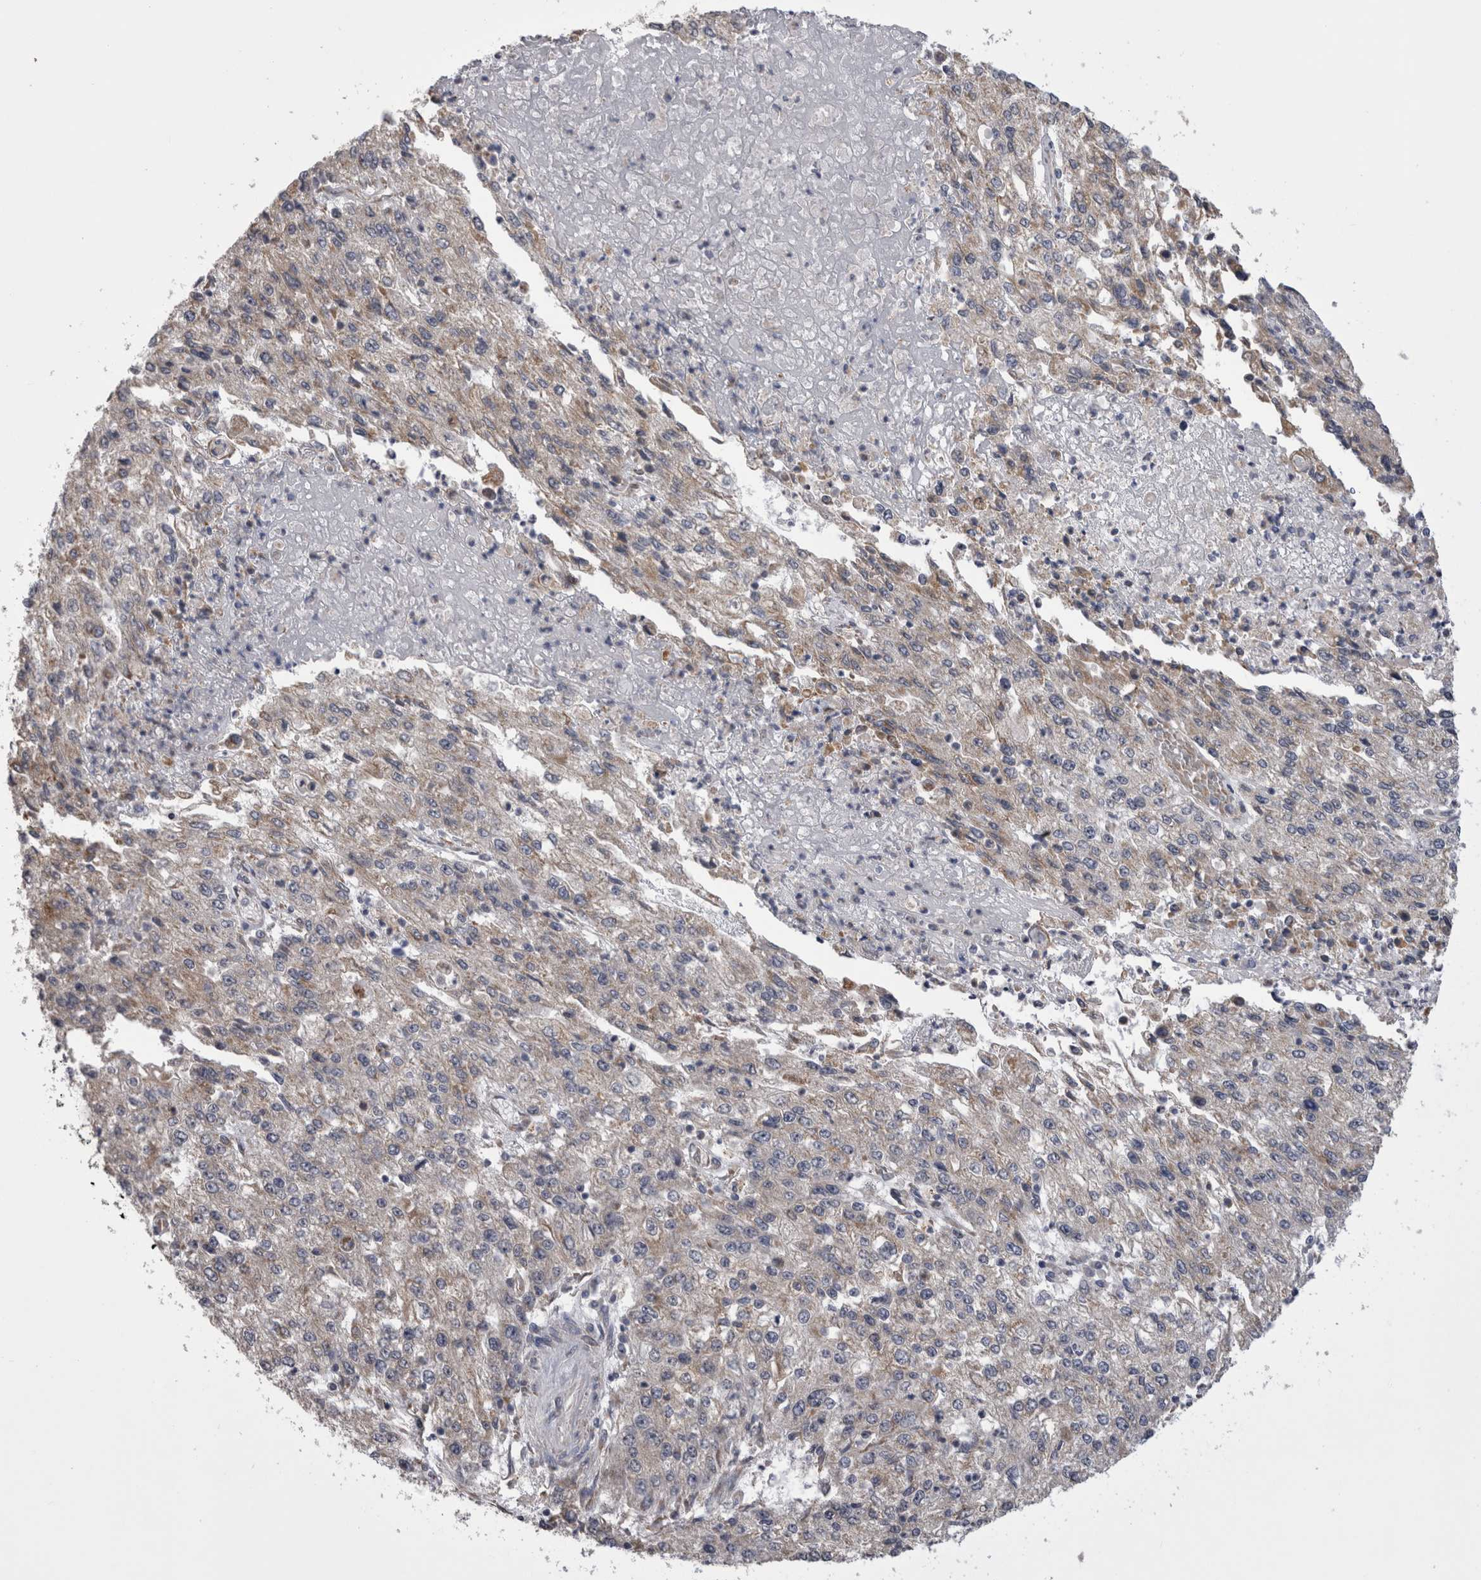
{"staining": {"intensity": "weak", "quantity": "<25%", "location": "cytoplasmic/membranous"}, "tissue": "endometrial cancer", "cell_type": "Tumor cells", "image_type": "cancer", "snomed": [{"axis": "morphology", "description": "Adenocarcinoma, NOS"}, {"axis": "topography", "description": "Endometrium"}], "caption": "The histopathology image demonstrates no staining of tumor cells in endometrial cancer (adenocarcinoma). (Stains: DAB (3,3'-diaminobenzidine) immunohistochemistry (IHC) with hematoxylin counter stain, Microscopy: brightfield microscopy at high magnification).", "gene": "ARHGAP29", "patient": {"sex": "female", "age": 49}}